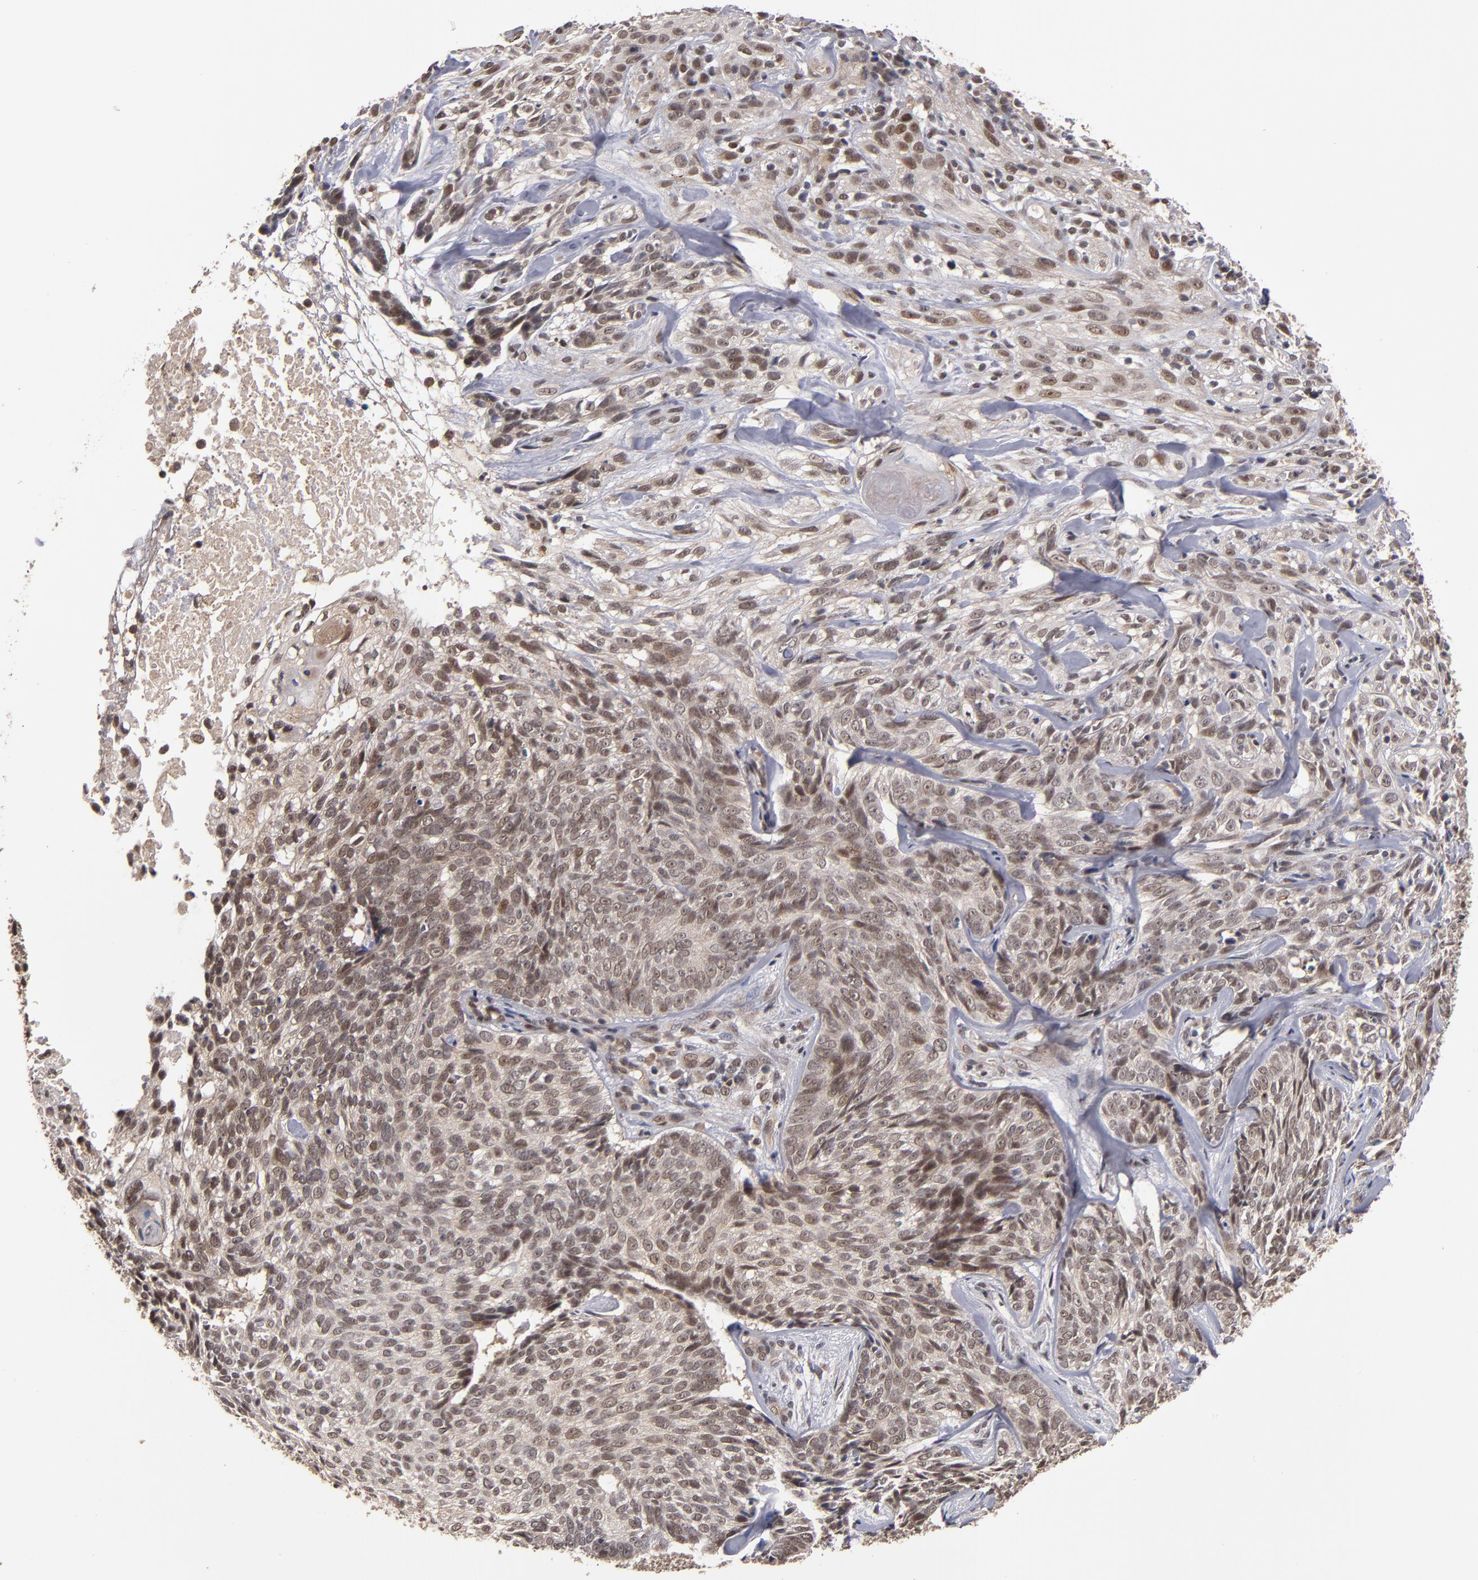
{"staining": {"intensity": "weak", "quantity": ">75%", "location": "cytoplasmic/membranous,nuclear"}, "tissue": "skin cancer", "cell_type": "Tumor cells", "image_type": "cancer", "snomed": [{"axis": "morphology", "description": "Basal cell carcinoma"}, {"axis": "topography", "description": "Skin"}], "caption": "About >75% of tumor cells in human basal cell carcinoma (skin) display weak cytoplasmic/membranous and nuclear protein positivity as visualized by brown immunohistochemical staining.", "gene": "CUL5", "patient": {"sex": "male", "age": 72}}